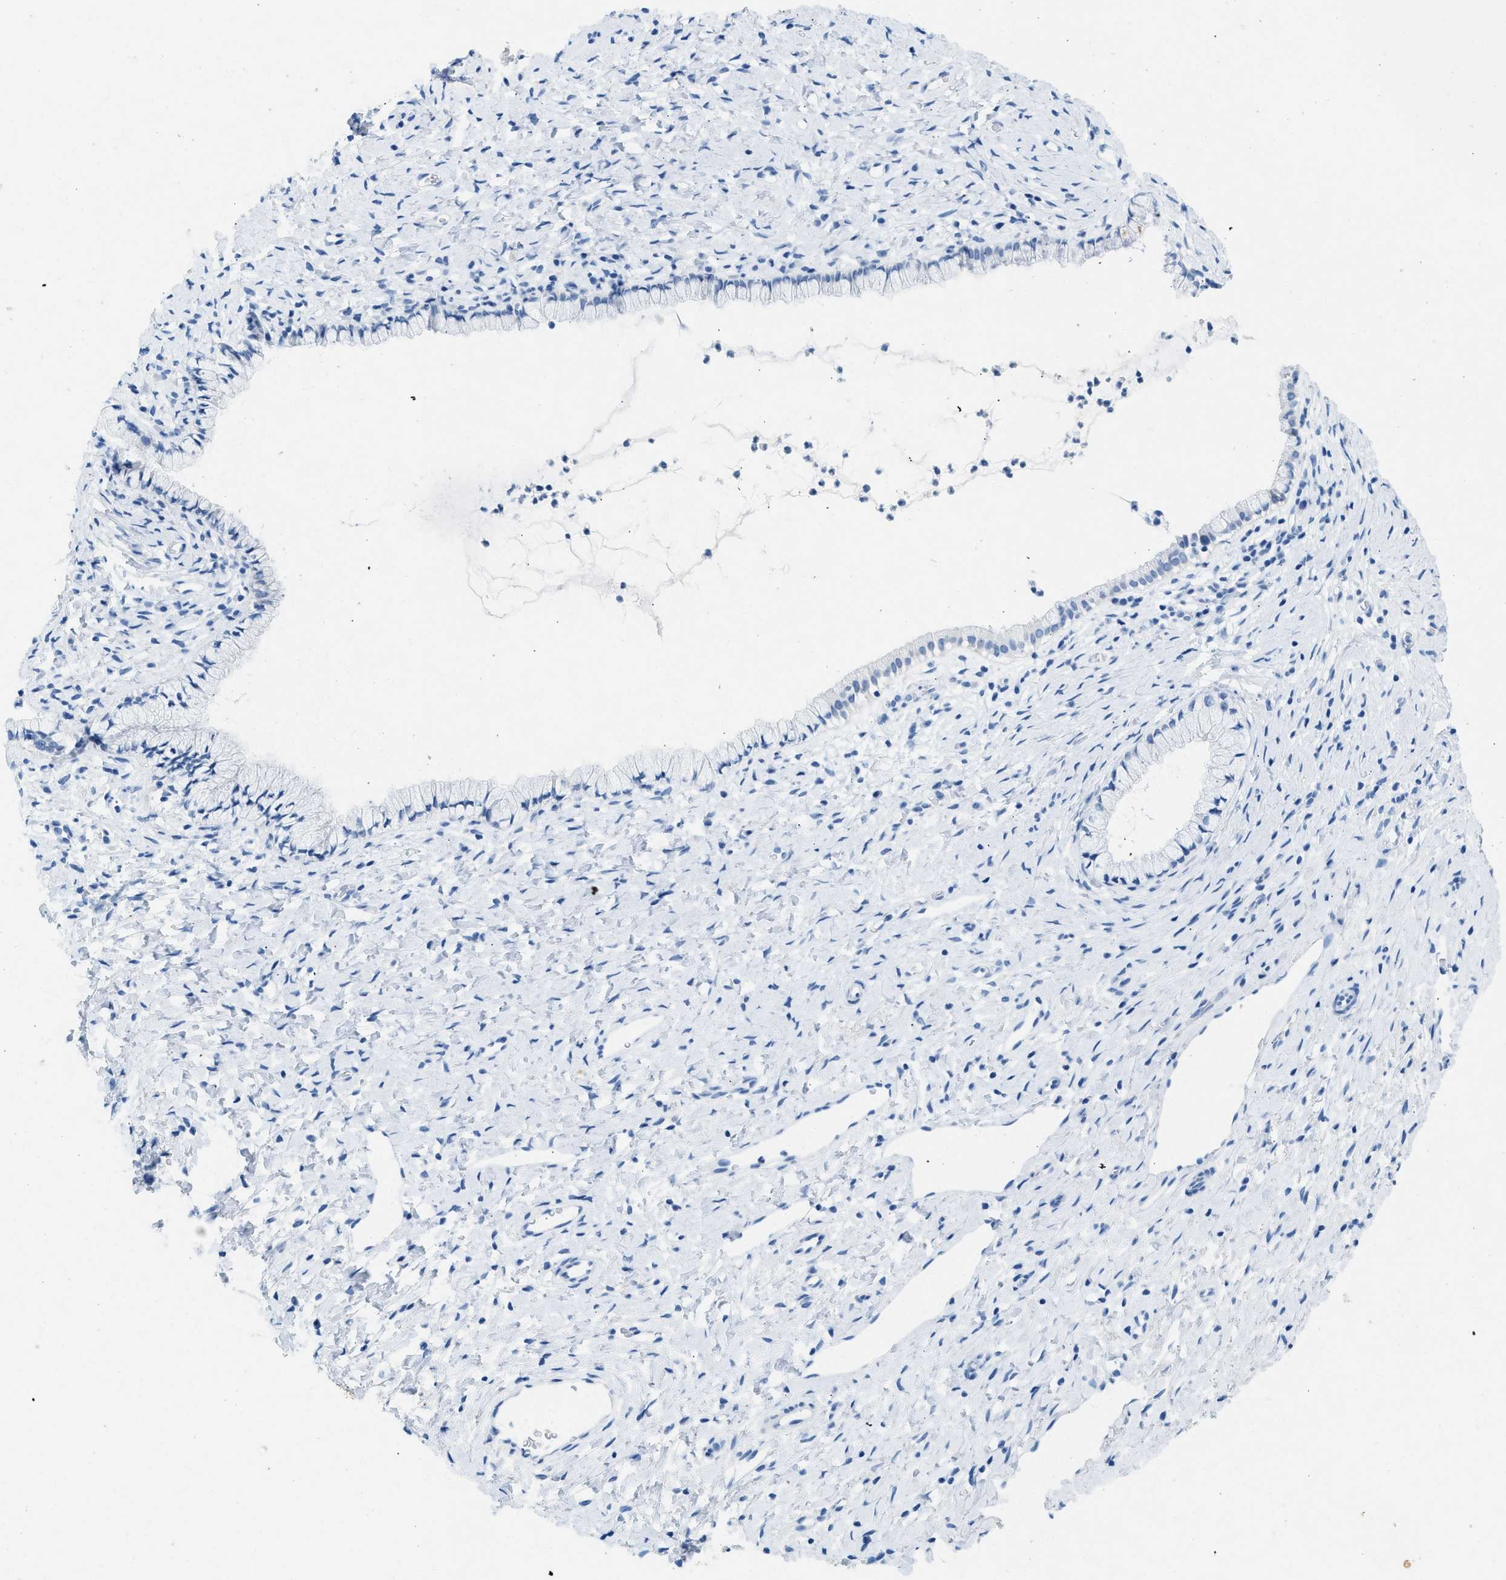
{"staining": {"intensity": "negative", "quantity": "none", "location": "none"}, "tissue": "cervix", "cell_type": "Glandular cells", "image_type": "normal", "snomed": [{"axis": "morphology", "description": "Normal tissue, NOS"}, {"axis": "topography", "description": "Cervix"}], "caption": "Immunohistochemistry (IHC) photomicrograph of unremarkable cervix: human cervix stained with DAB shows no significant protein staining in glandular cells.", "gene": "HHATL", "patient": {"sex": "female", "age": 72}}